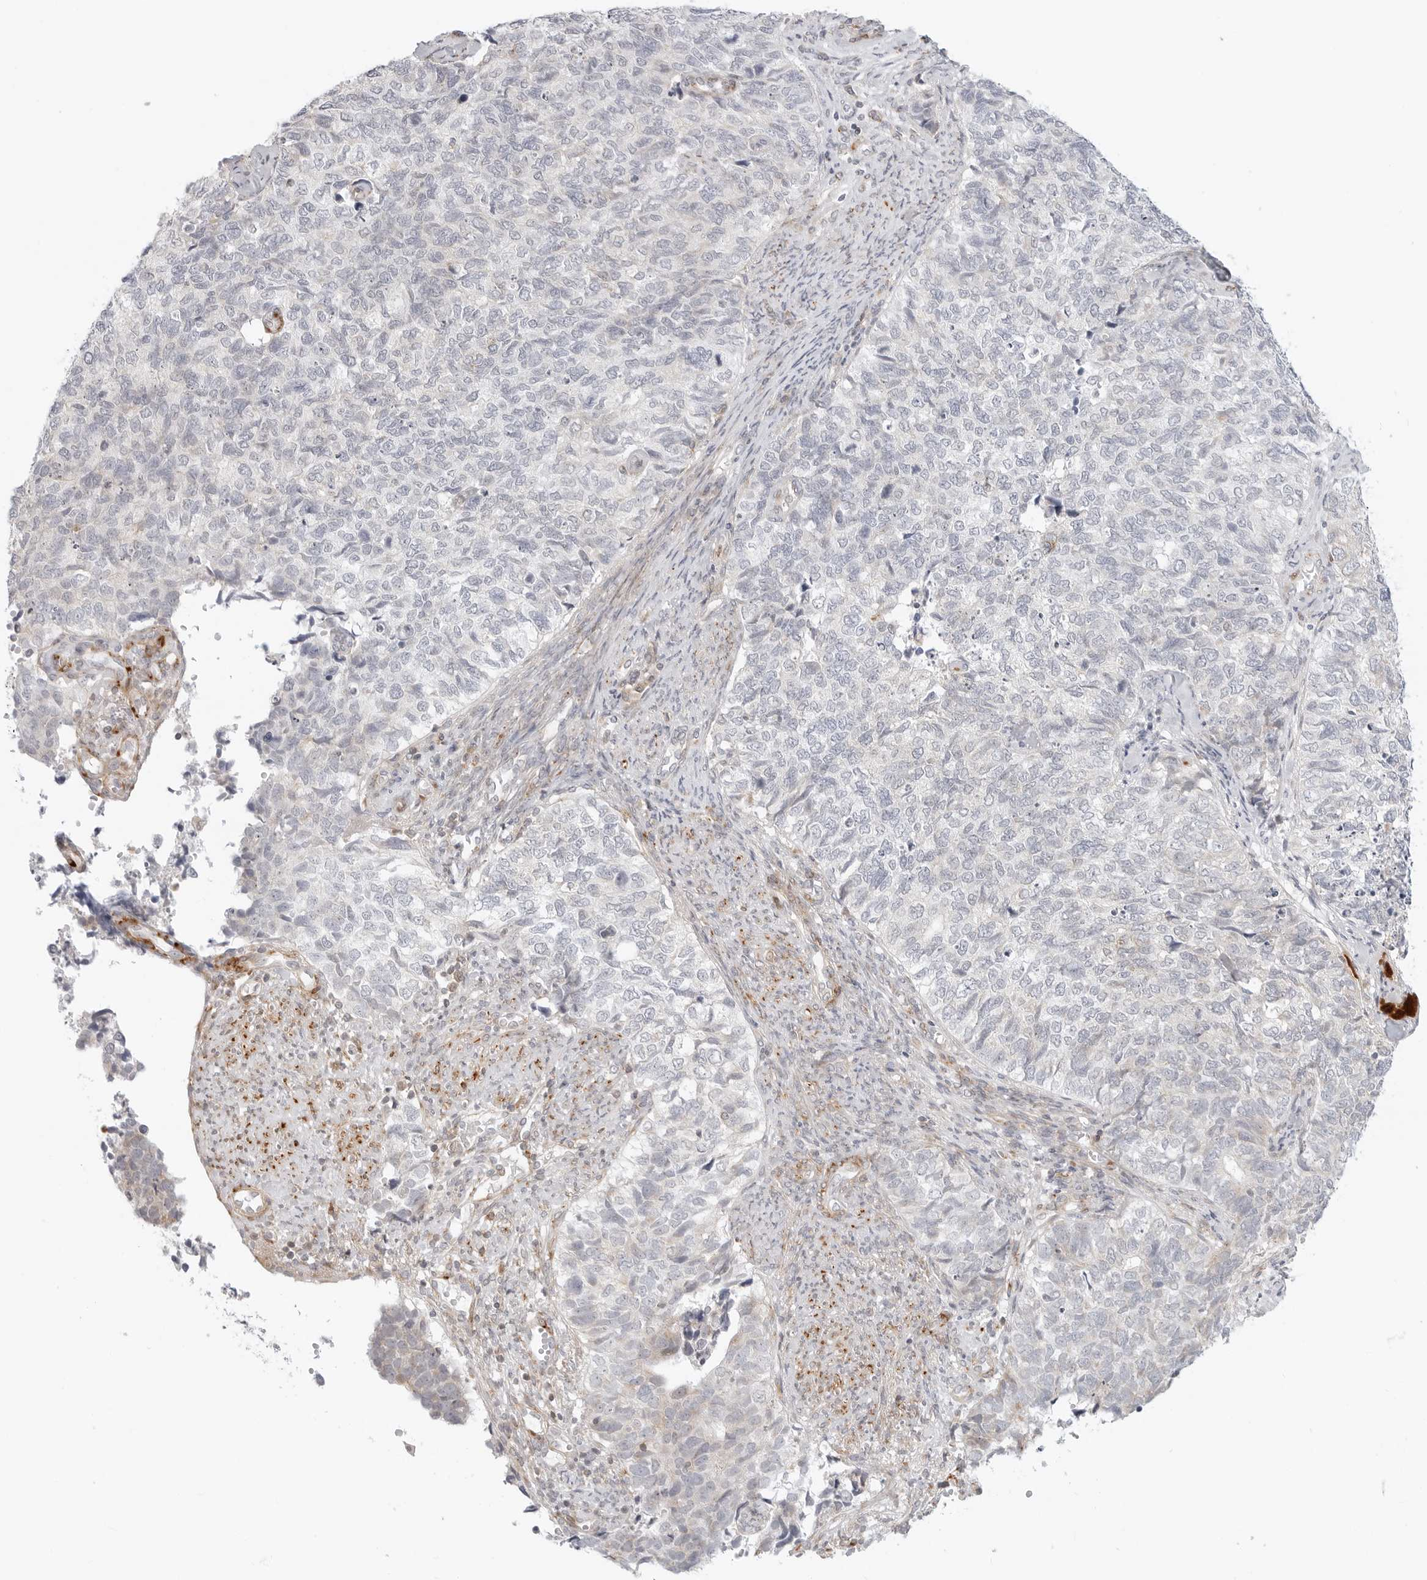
{"staining": {"intensity": "negative", "quantity": "none", "location": "none"}, "tissue": "cervical cancer", "cell_type": "Tumor cells", "image_type": "cancer", "snomed": [{"axis": "morphology", "description": "Squamous cell carcinoma, NOS"}, {"axis": "topography", "description": "Cervix"}], "caption": "An immunohistochemistry photomicrograph of squamous cell carcinoma (cervical) is shown. There is no staining in tumor cells of squamous cell carcinoma (cervical). The staining was performed using DAB to visualize the protein expression in brown, while the nuclei were stained in blue with hematoxylin (Magnification: 20x).", "gene": "C1QTNF1", "patient": {"sex": "female", "age": 63}}